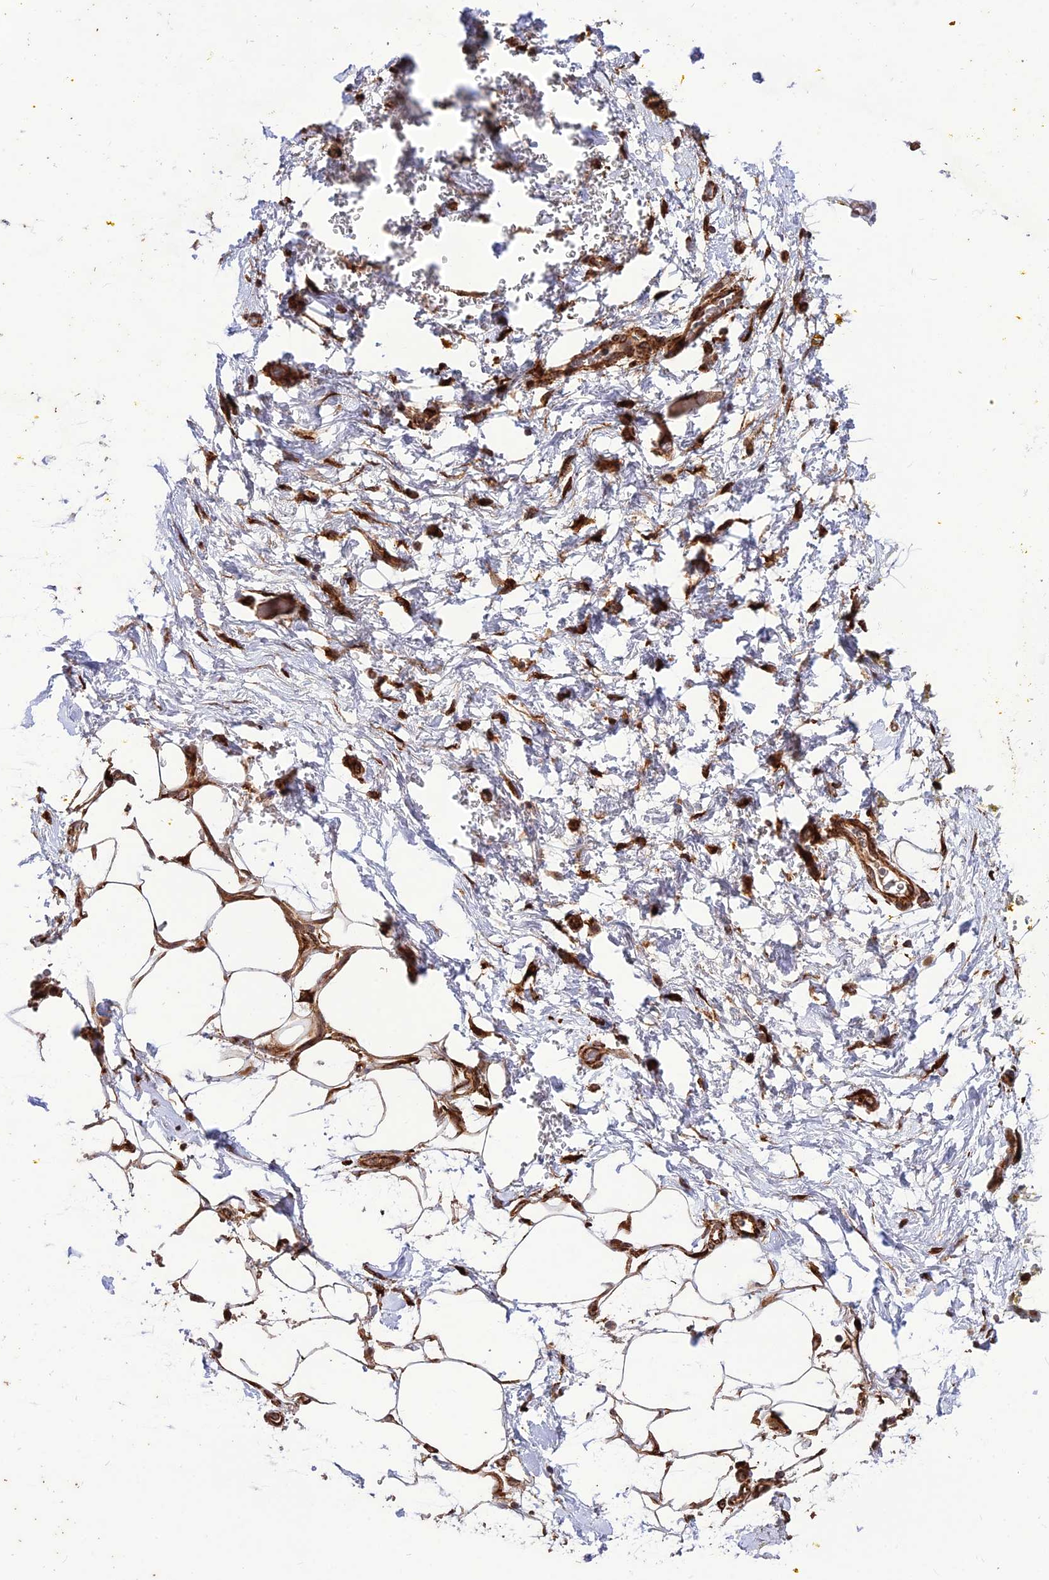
{"staining": {"intensity": "strong", "quantity": "25%-75%", "location": "cytoplasmic/membranous"}, "tissue": "adipose tissue", "cell_type": "Adipocytes", "image_type": "normal", "snomed": [{"axis": "morphology", "description": "Normal tissue, NOS"}, {"axis": "morphology", "description": "Adenocarcinoma, NOS"}, {"axis": "topography", "description": "Pancreas"}, {"axis": "topography", "description": "Peripheral nerve tissue"}], "caption": "The immunohistochemical stain labels strong cytoplasmic/membranous staining in adipocytes of normal adipose tissue.", "gene": "CRTAP", "patient": {"sex": "male", "age": 59}}